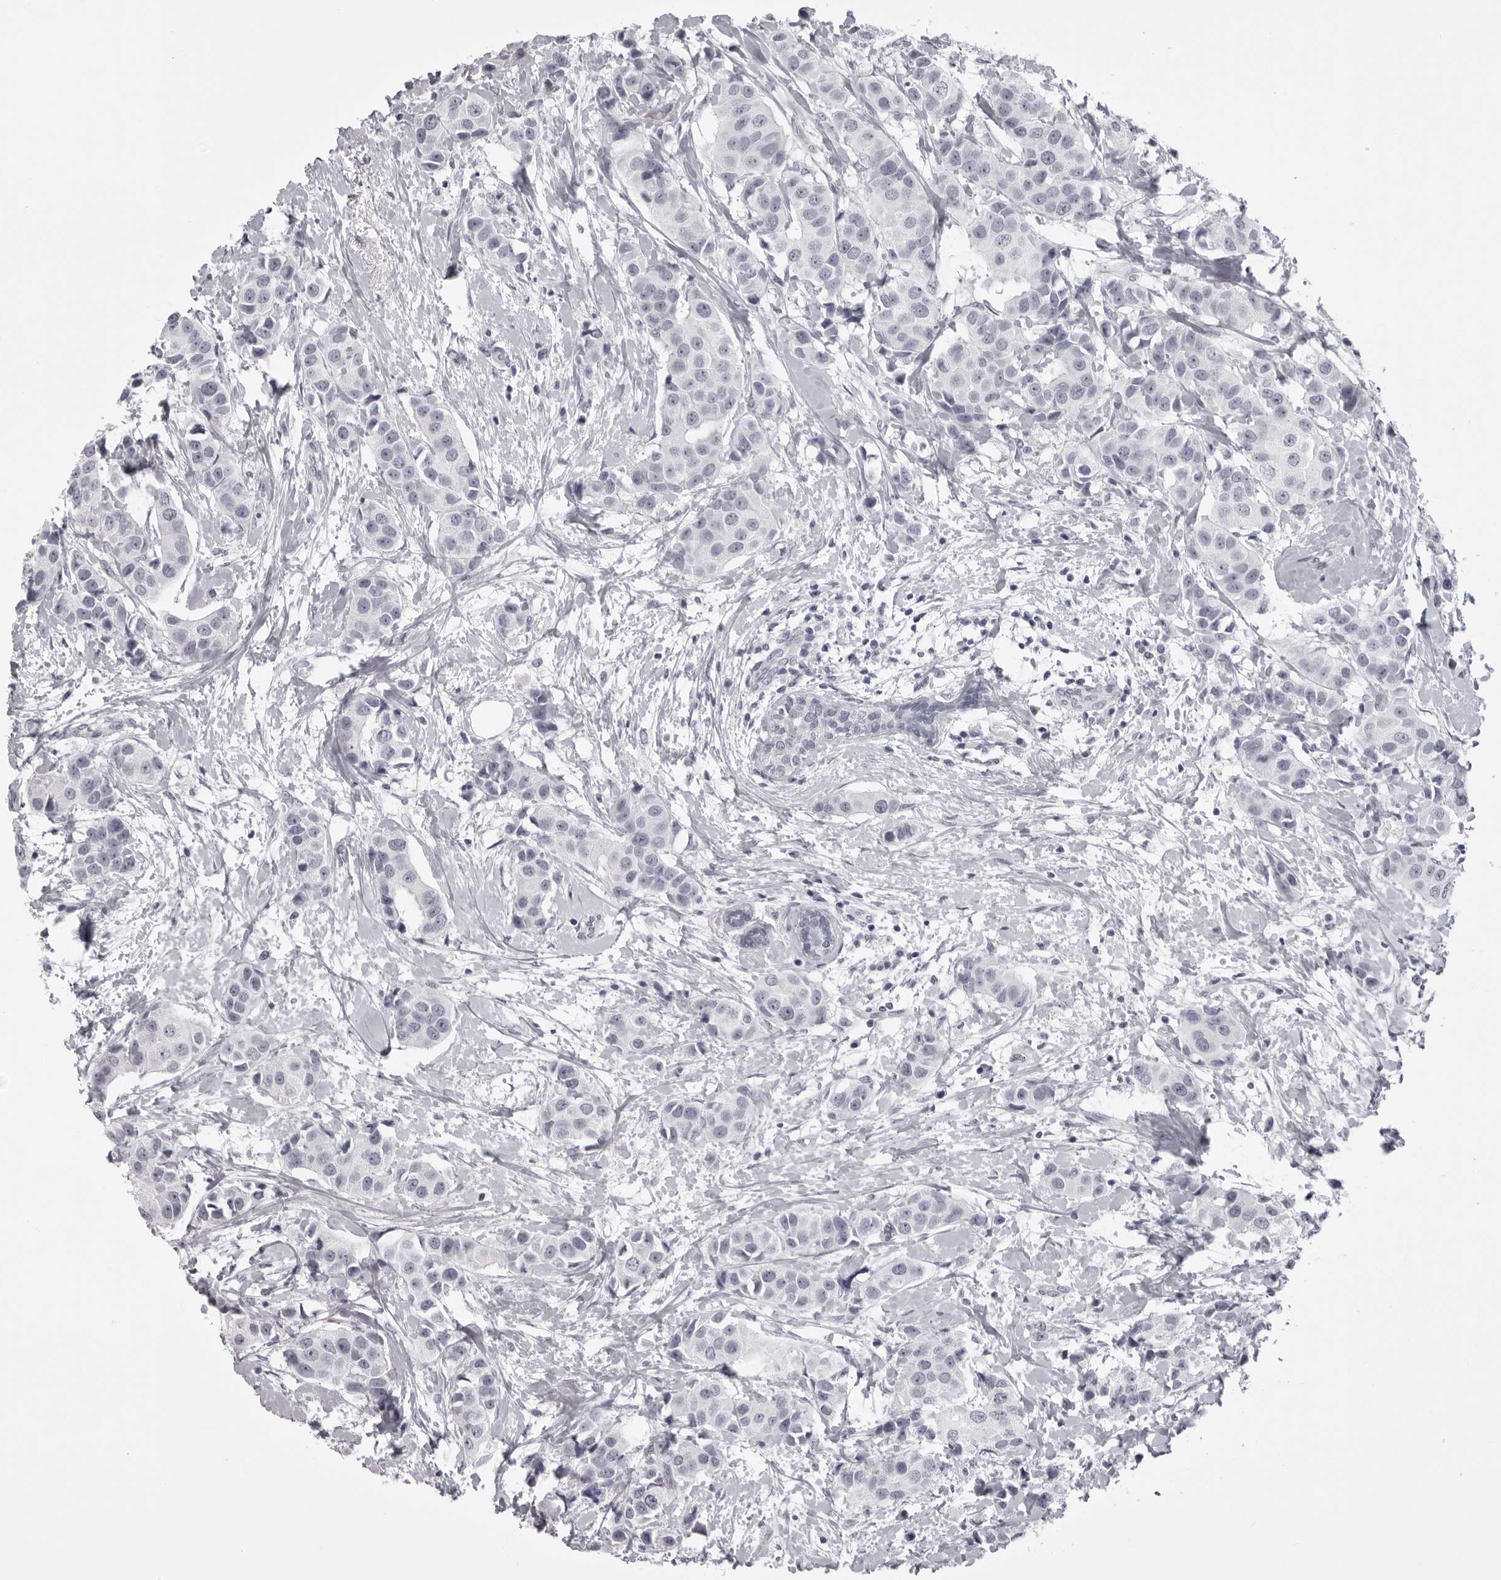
{"staining": {"intensity": "negative", "quantity": "none", "location": "none"}, "tissue": "breast cancer", "cell_type": "Tumor cells", "image_type": "cancer", "snomed": [{"axis": "morphology", "description": "Normal tissue, NOS"}, {"axis": "morphology", "description": "Duct carcinoma"}, {"axis": "topography", "description": "Breast"}], "caption": "The immunohistochemistry micrograph has no significant positivity in tumor cells of breast cancer tissue.", "gene": "EPHA10", "patient": {"sex": "female", "age": 39}}